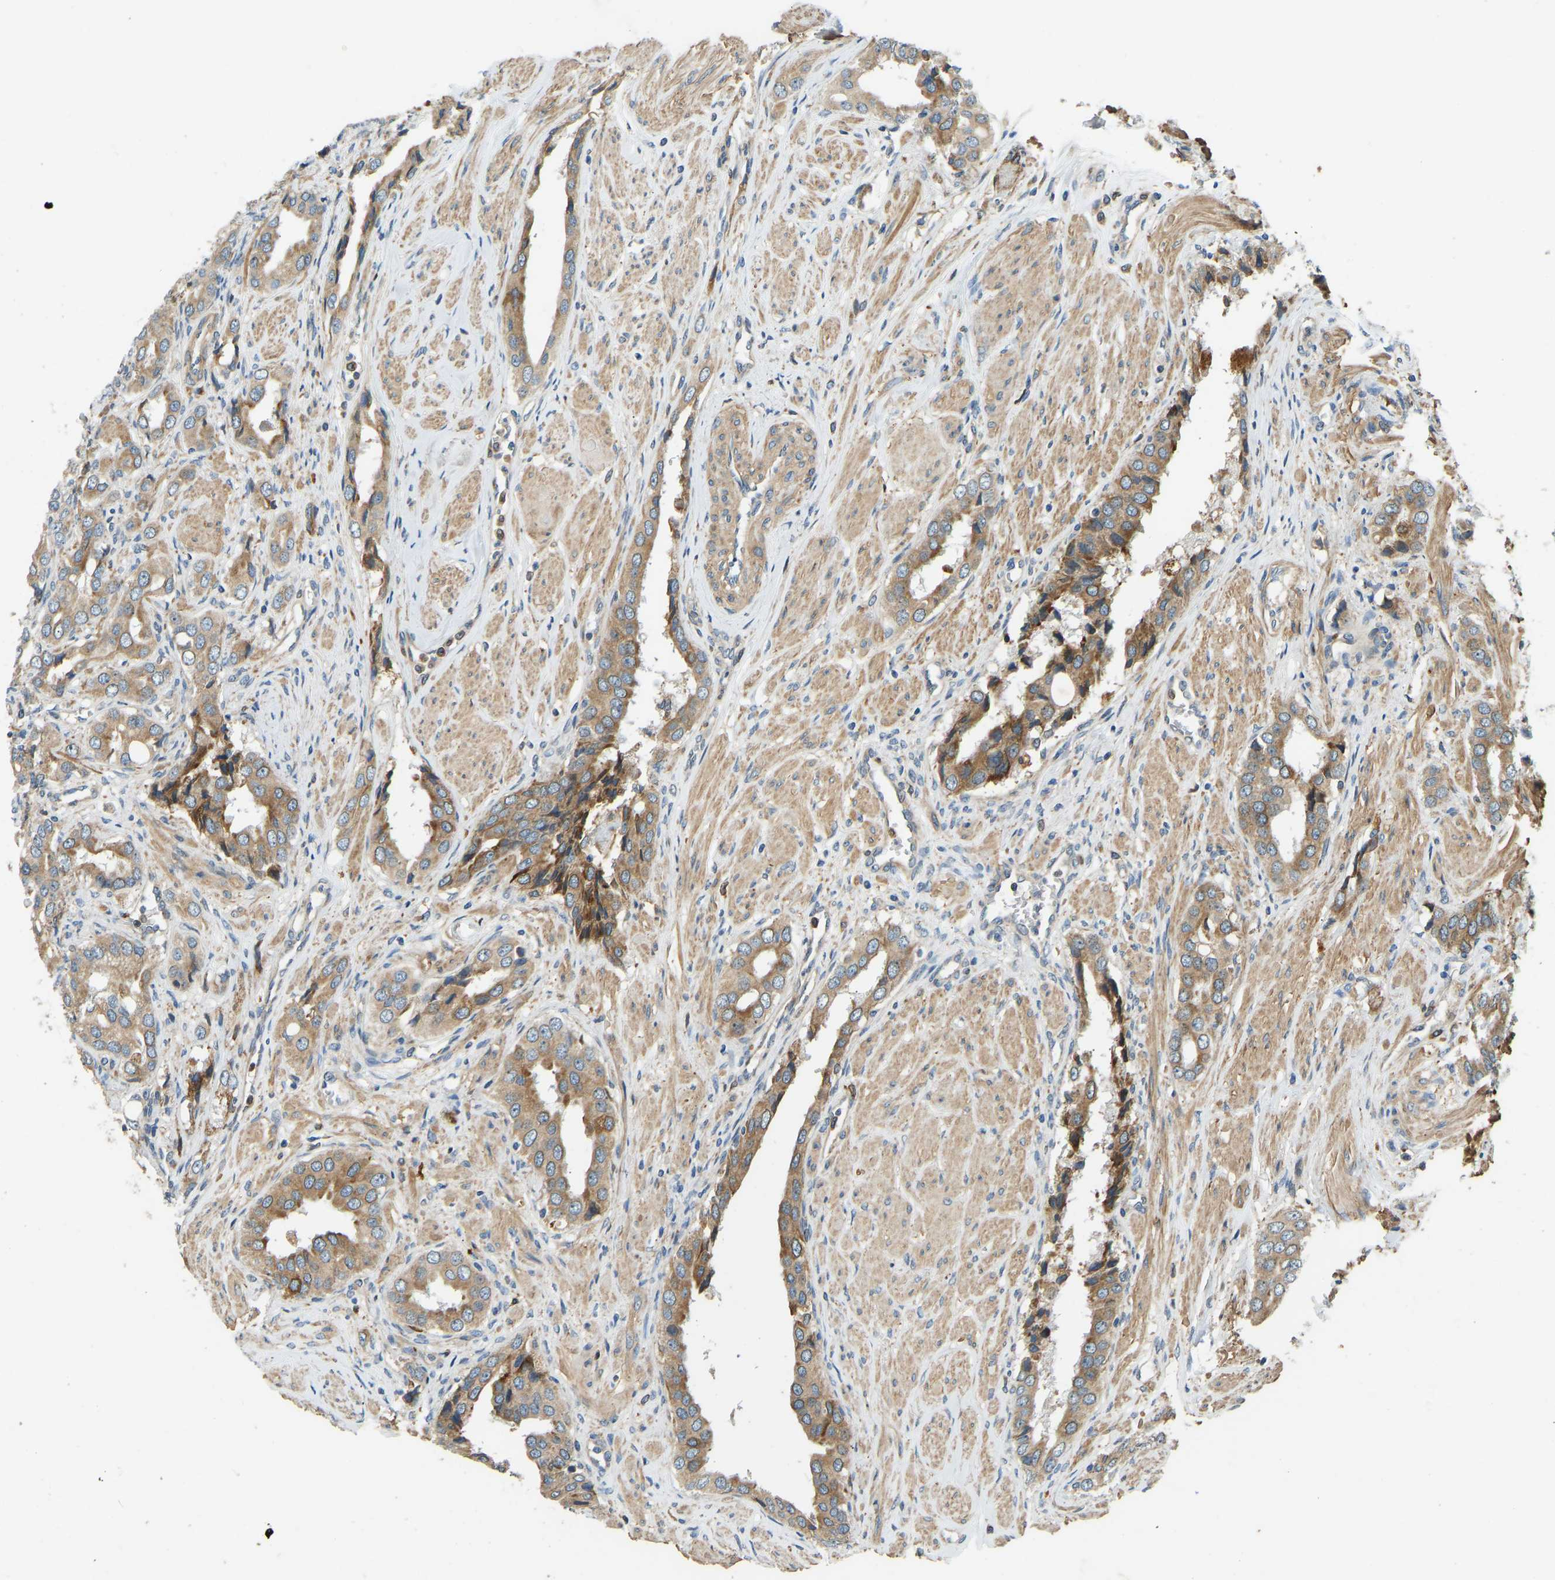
{"staining": {"intensity": "moderate", "quantity": ">75%", "location": "cytoplasmic/membranous"}, "tissue": "prostate cancer", "cell_type": "Tumor cells", "image_type": "cancer", "snomed": [{"axis": "morphology", "description": "Adenocarcinoma, High grade"}, {"axis": "topography", "description": "Prostate"}], "caption": "Immunohistochemistry photomicrograph of neoplastic tissue: human high-grade adenocarcinoma (prostate) stained using immunohistochemistry (IHC) exhibits medium levels of moderate protein expression localized specifically in the cytoplasmic/membranous of tumor cells, appearing as a cytoplasmic/membranous brown color.", "gene": "OS9", "patient": {"sex": "male", "age": 52}}